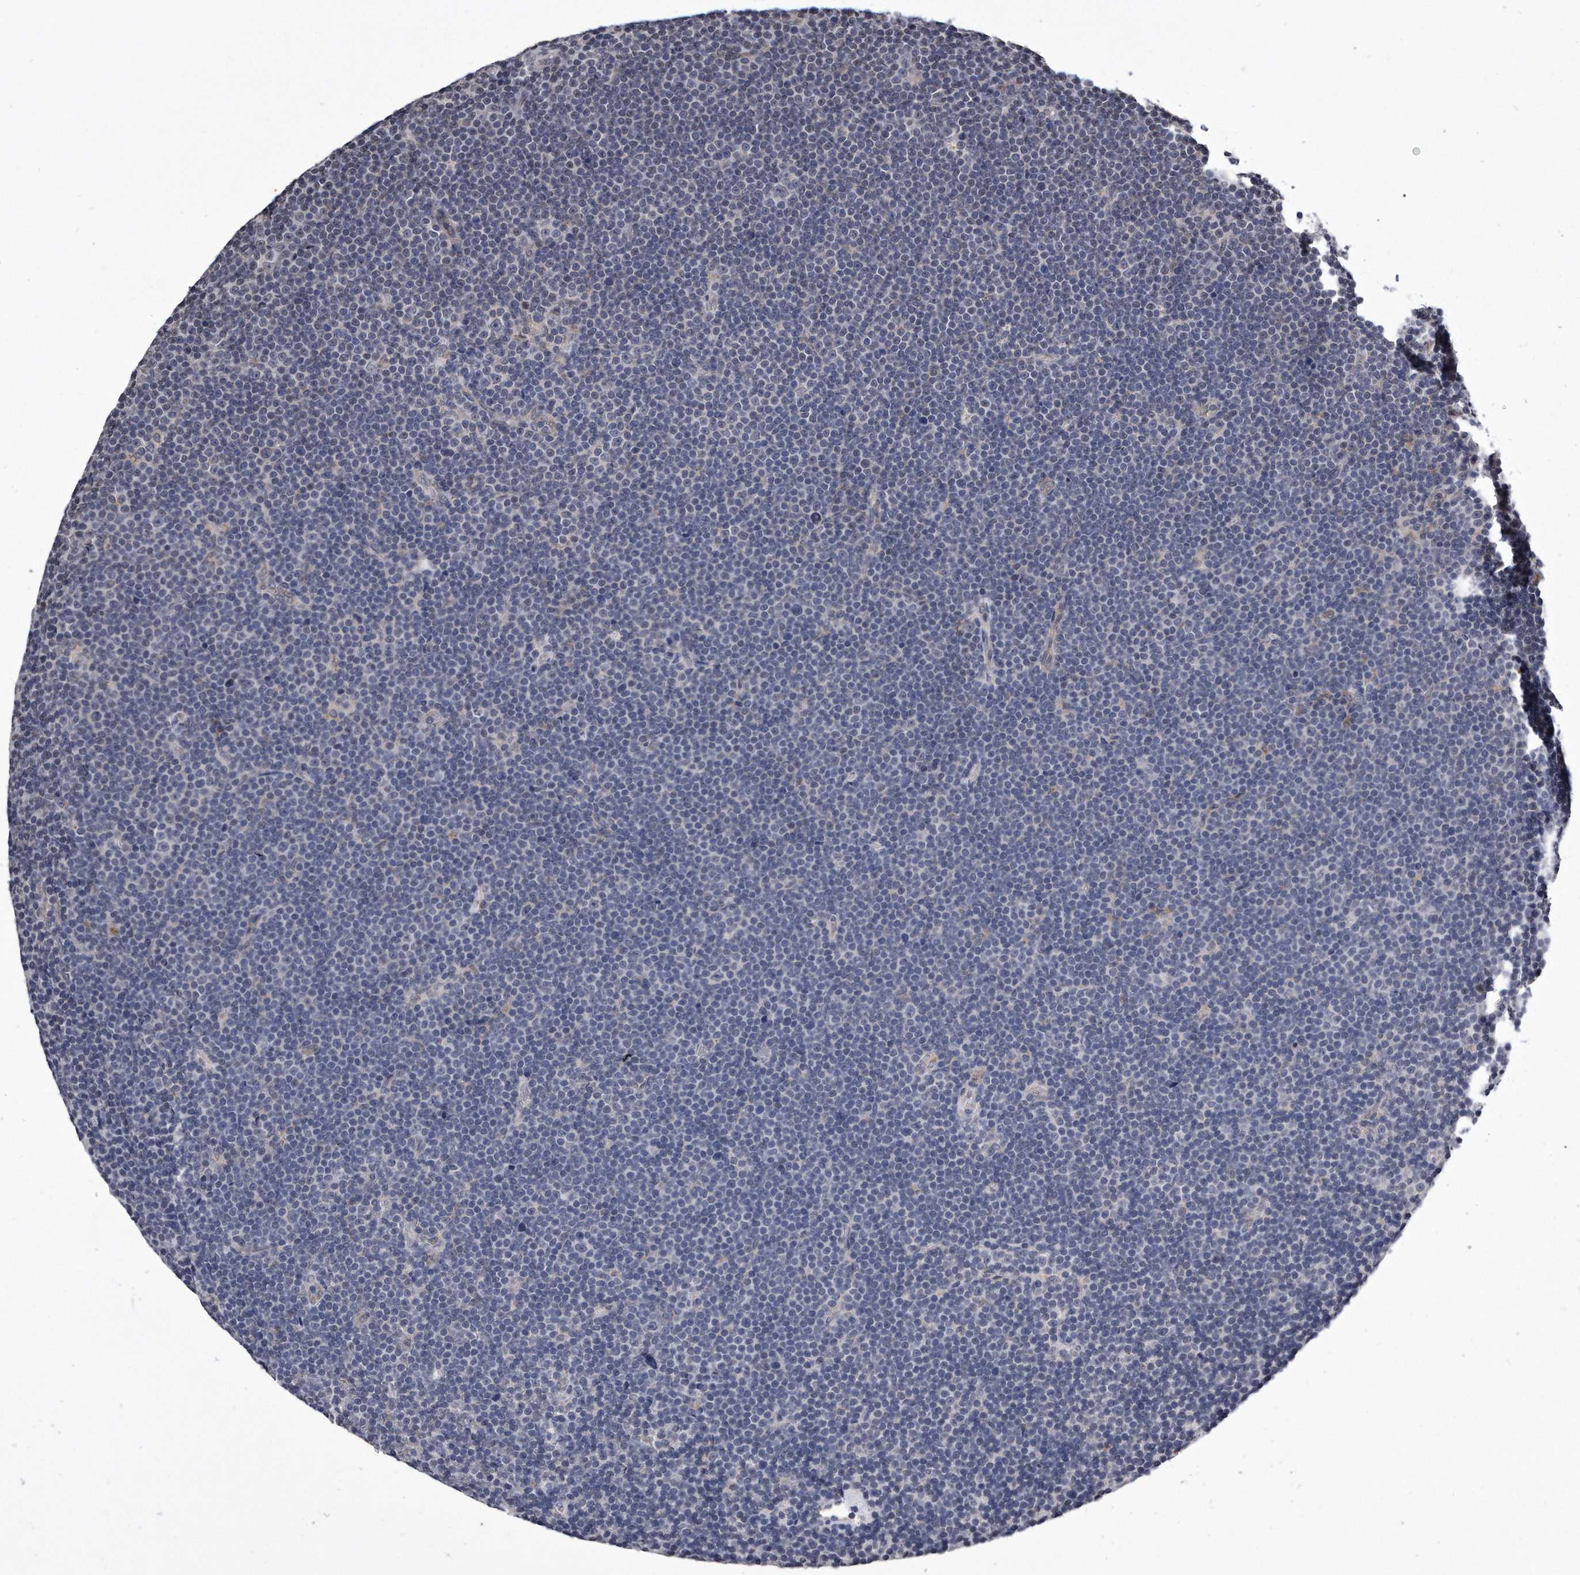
{"staining": {"intensity": "negative", "quantity": "none", "location": "none"}, "tissue": "lymphoma", "cell_type": "Tumor cells", "image_type": "cancer", "snomed": [{"axis": "morphology", "description": "Malignant lymphoma, non-Hodgkin's type, Low grade"}, {"axis": "topography", "description": "Lymph node"}], "caption": "Tumor cells show no significant positivity in low-grade malignant lymphoma, non-Hodgkin's type.", "gene": "DAB1", "patient": {"sex": "female", "age": 67}}